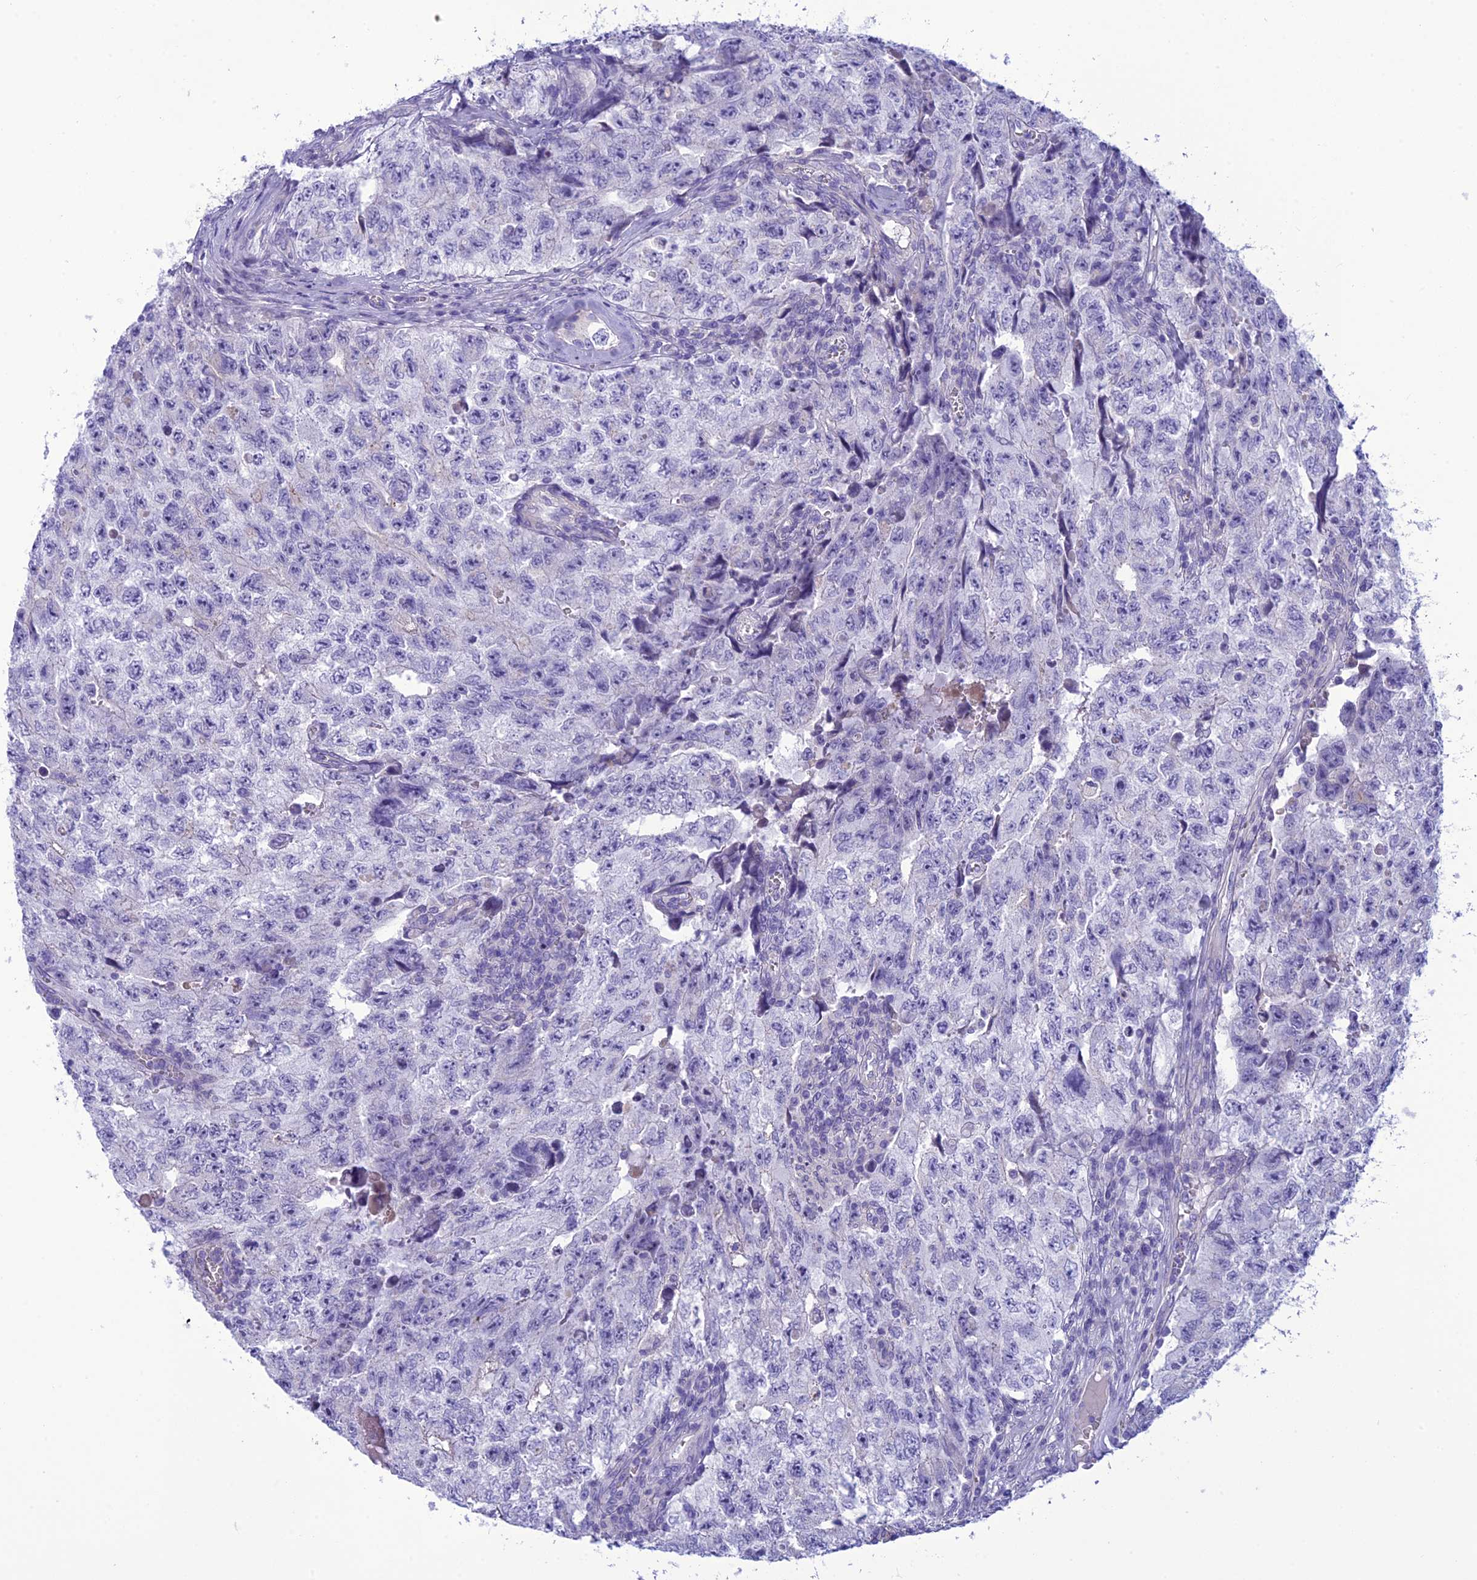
{"staining": {"intensity": "negative", "quantity": "none", "location": "none"}, "tissue": "testis cancer", "cell_type": "Tumor cells", "image_type": "cancer", "snomed": [{"axis": "morphology", "description": "Carcinoma, Embryonal, NOS"}, {"axis": "topography", "description": "Testis"}], "caption": "An image of testis cancer stained for a protein reveals no brown staining in tumor cells.", "gene": "BBS2", "patient": {"sex": "male", "age": 17}}